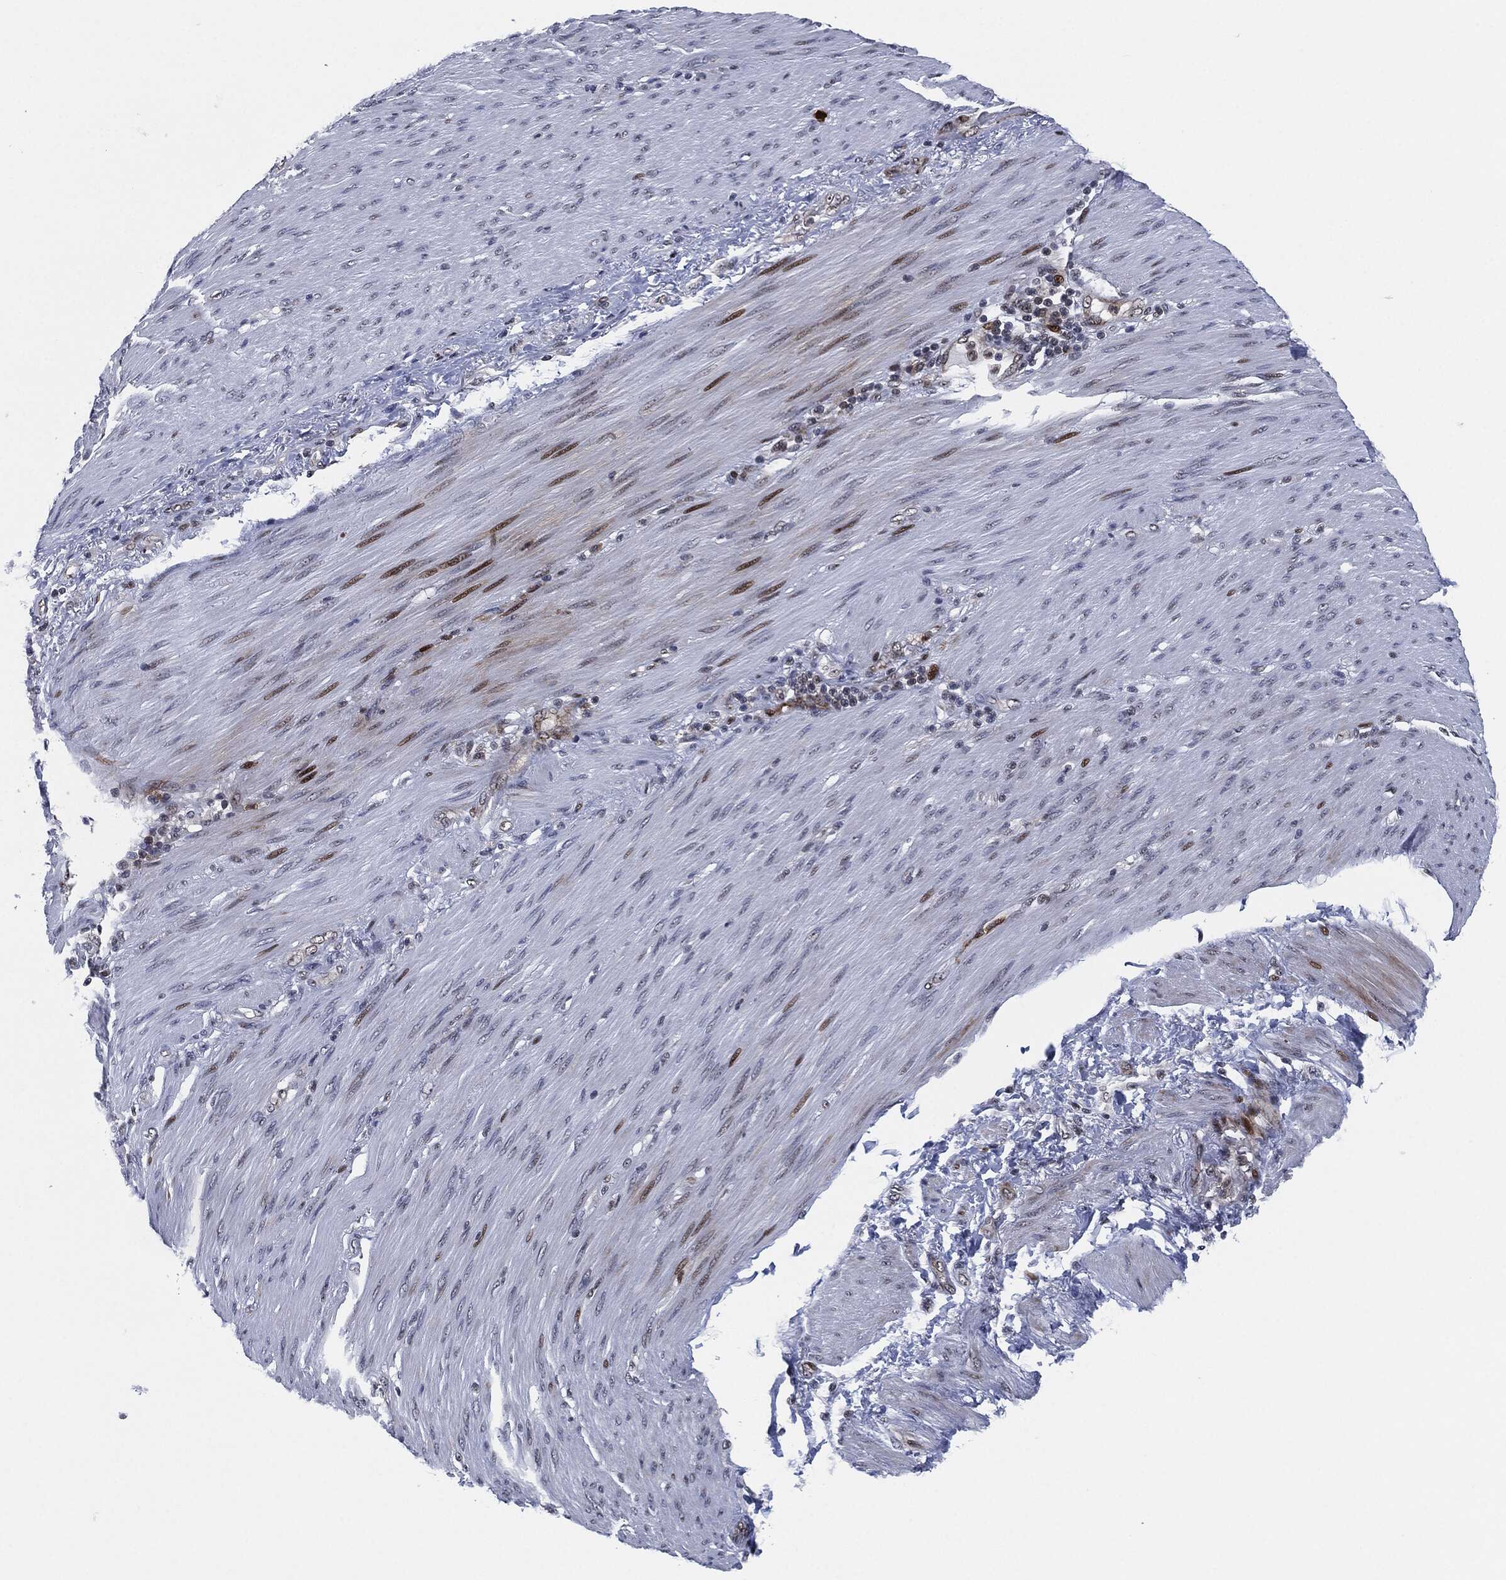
{"staining": {"intensity": "weak", "quantity": "<25%", "location": "cytoplasmic/membranous"}, "tissue": "stomach cancer", "cell_type": "Tumor cells", "image_type": "cancer", "snomed": [{"axis": "morphology", "description": "Normal tissue, NOS"}, {"axis": "morphology", "description": "Adenocarcinoma, NOS"}, {"axis": "topography", "description": "Stomach"}], "caption": "Immunohistochemical staining of human stomach cancer demonstrates no significant positivity in tumor cells.", "gene": "AKT2", "patient": {"sex": "female", "age": 79}}